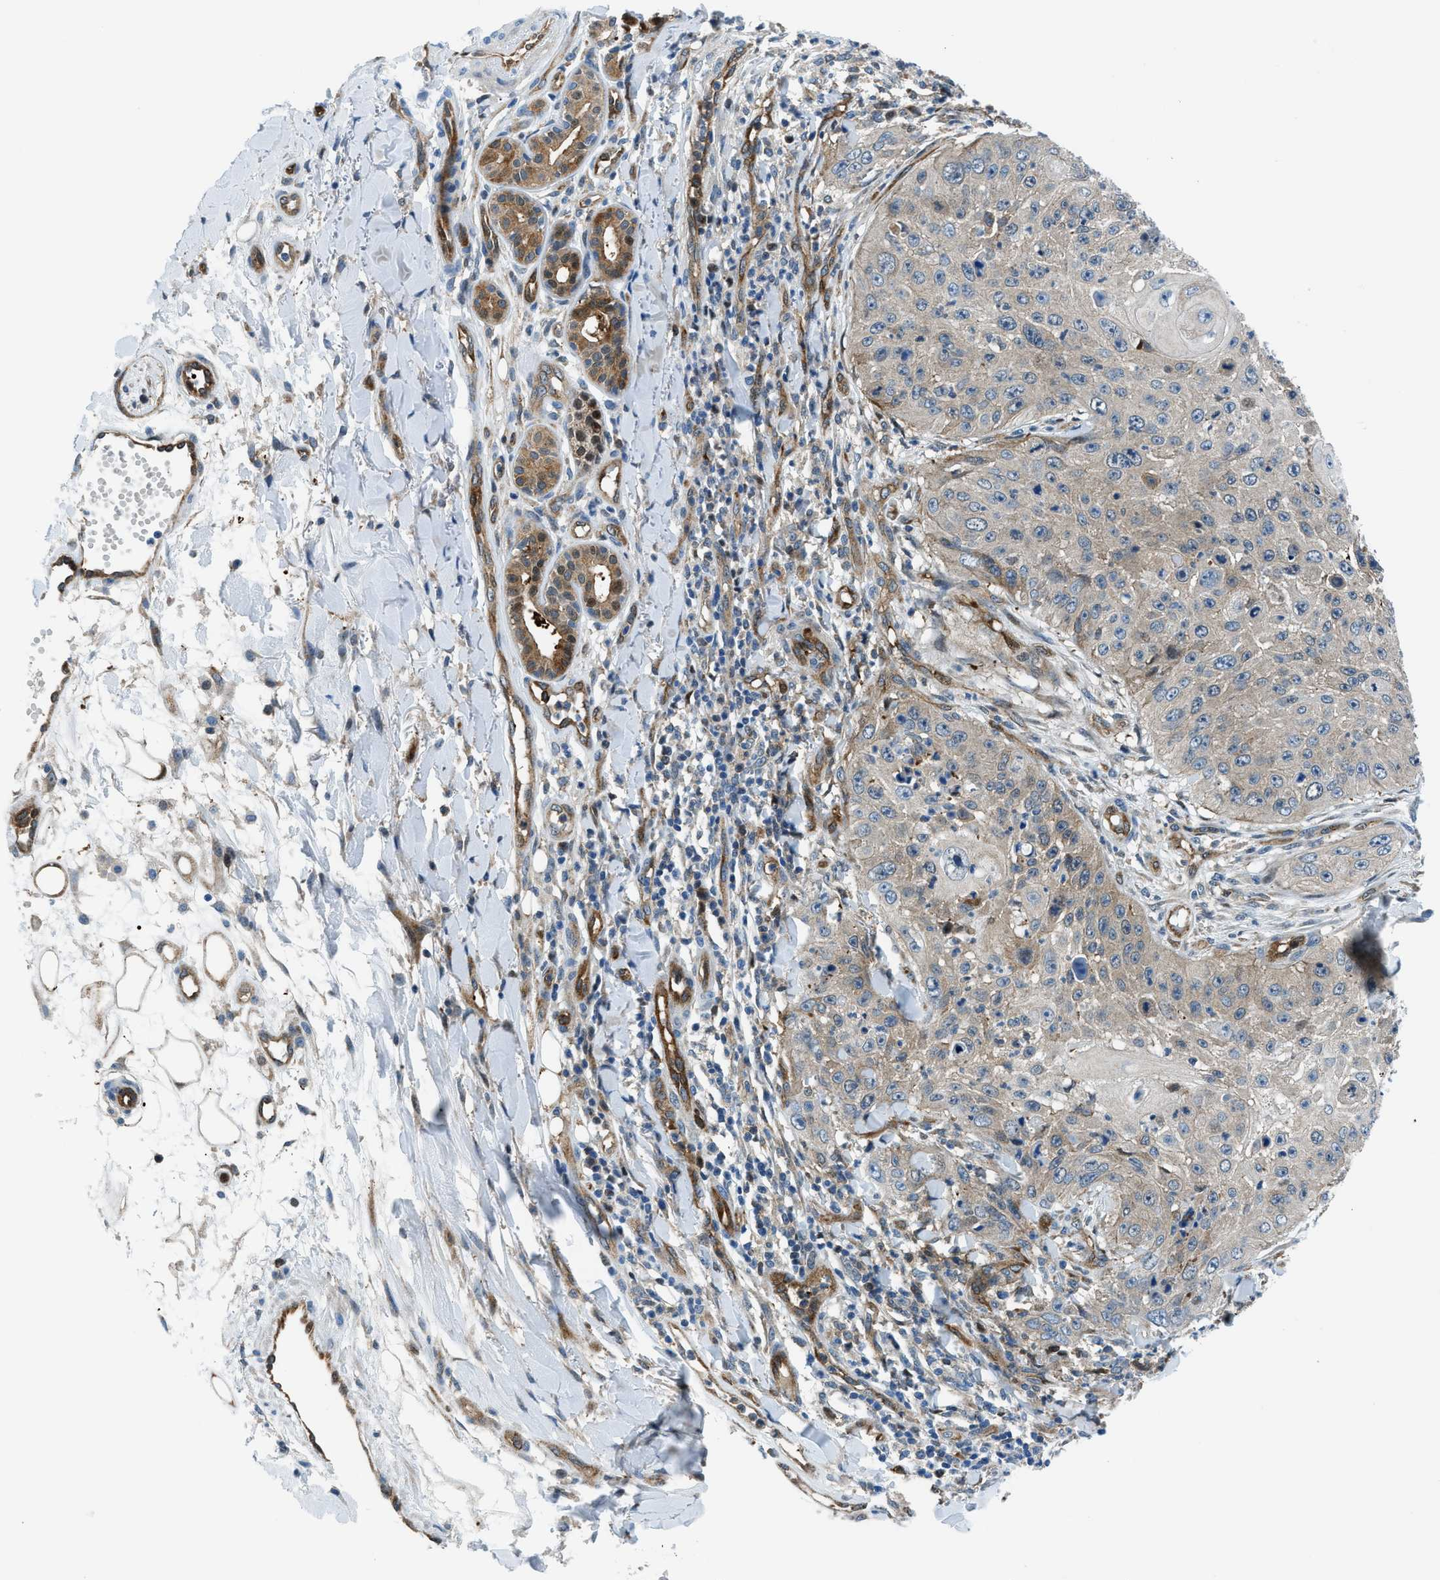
{"staining": {"intensity": "weak", "quantity": ">75%", "location": "cytoplasmic/membranous"}, "tissue": "skin cancer", "cell_type": "Tumor cells", "image_type": "cancer", "snomed": [{"axis": "morphology", "description": "Squamous cell carcinoma, NOS"}, {"axis": "topography", "description": "Skin"}], "caption": "IHC image of skin cancer (squamous cell carcinoma) stained for a protein (brown), which exhibits low levels of weak cytoplasmic/membranous expression in approximately >75% of tumor cells.", "gene": "YWHAE", "patient": {"sex": "female", "age": 80}}